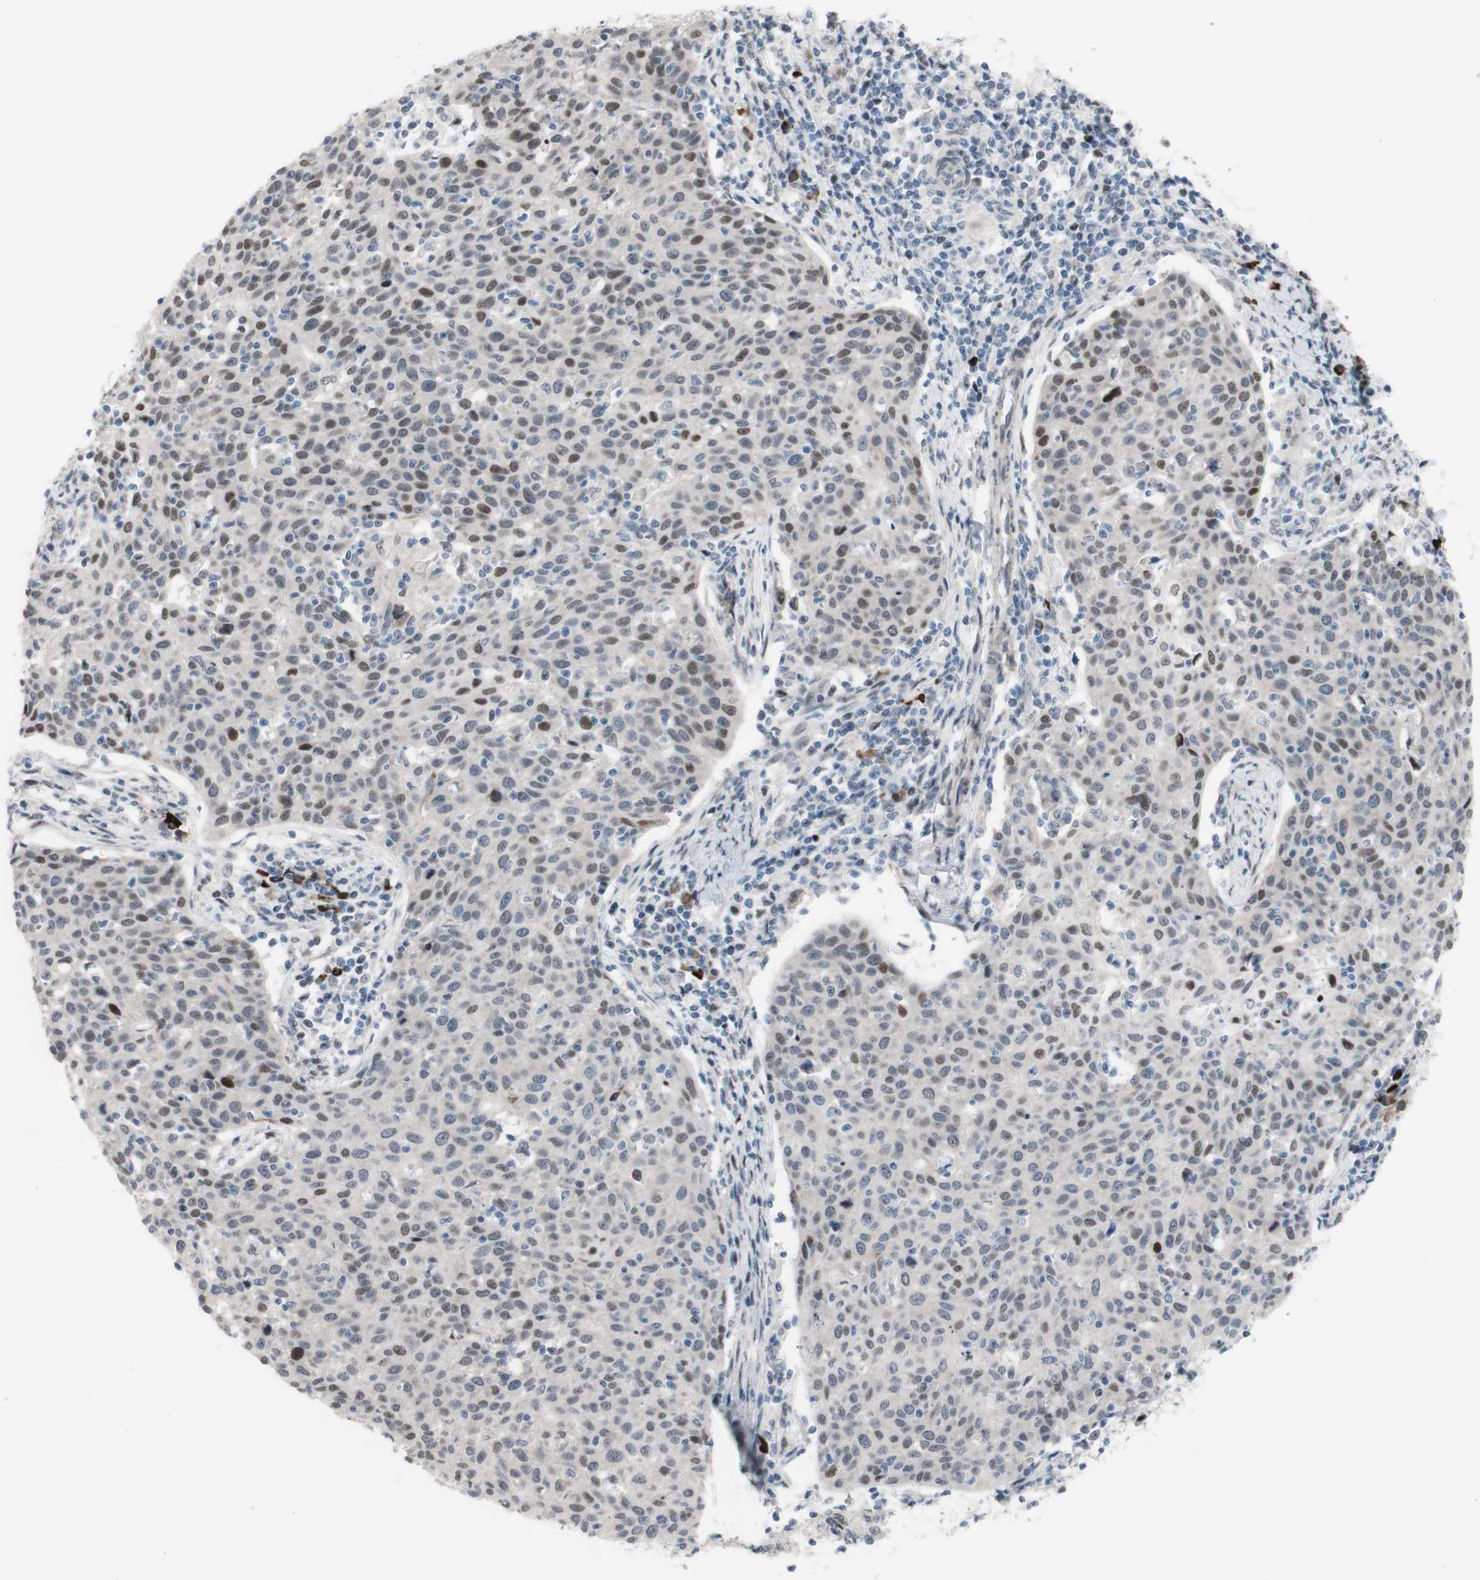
{"staining": {"intensity": "weak", "quantity": "<25%", "location": "nuclear"}, "tissue": "cervical cancer", "cell_type": "Tumor cells", "image_type": "cancer", "snomed": [{"axis": "morphology", "description": "Squamous cell carcinoma, NOS"}, {"axis": "topography", "description": "Cervix"}], "caption": "Protein analysis of cervical cancer (squamous cell carcinoma) exhibits no significant staining in tumor cells. The staining was performed using DAB to visualize the protein expression in brown, while the nuclei were stained in blue with hematoxylin (Magnification: 20x).", "gene": "PHTF2", "patient": {"sex": "female", "age": 38}}